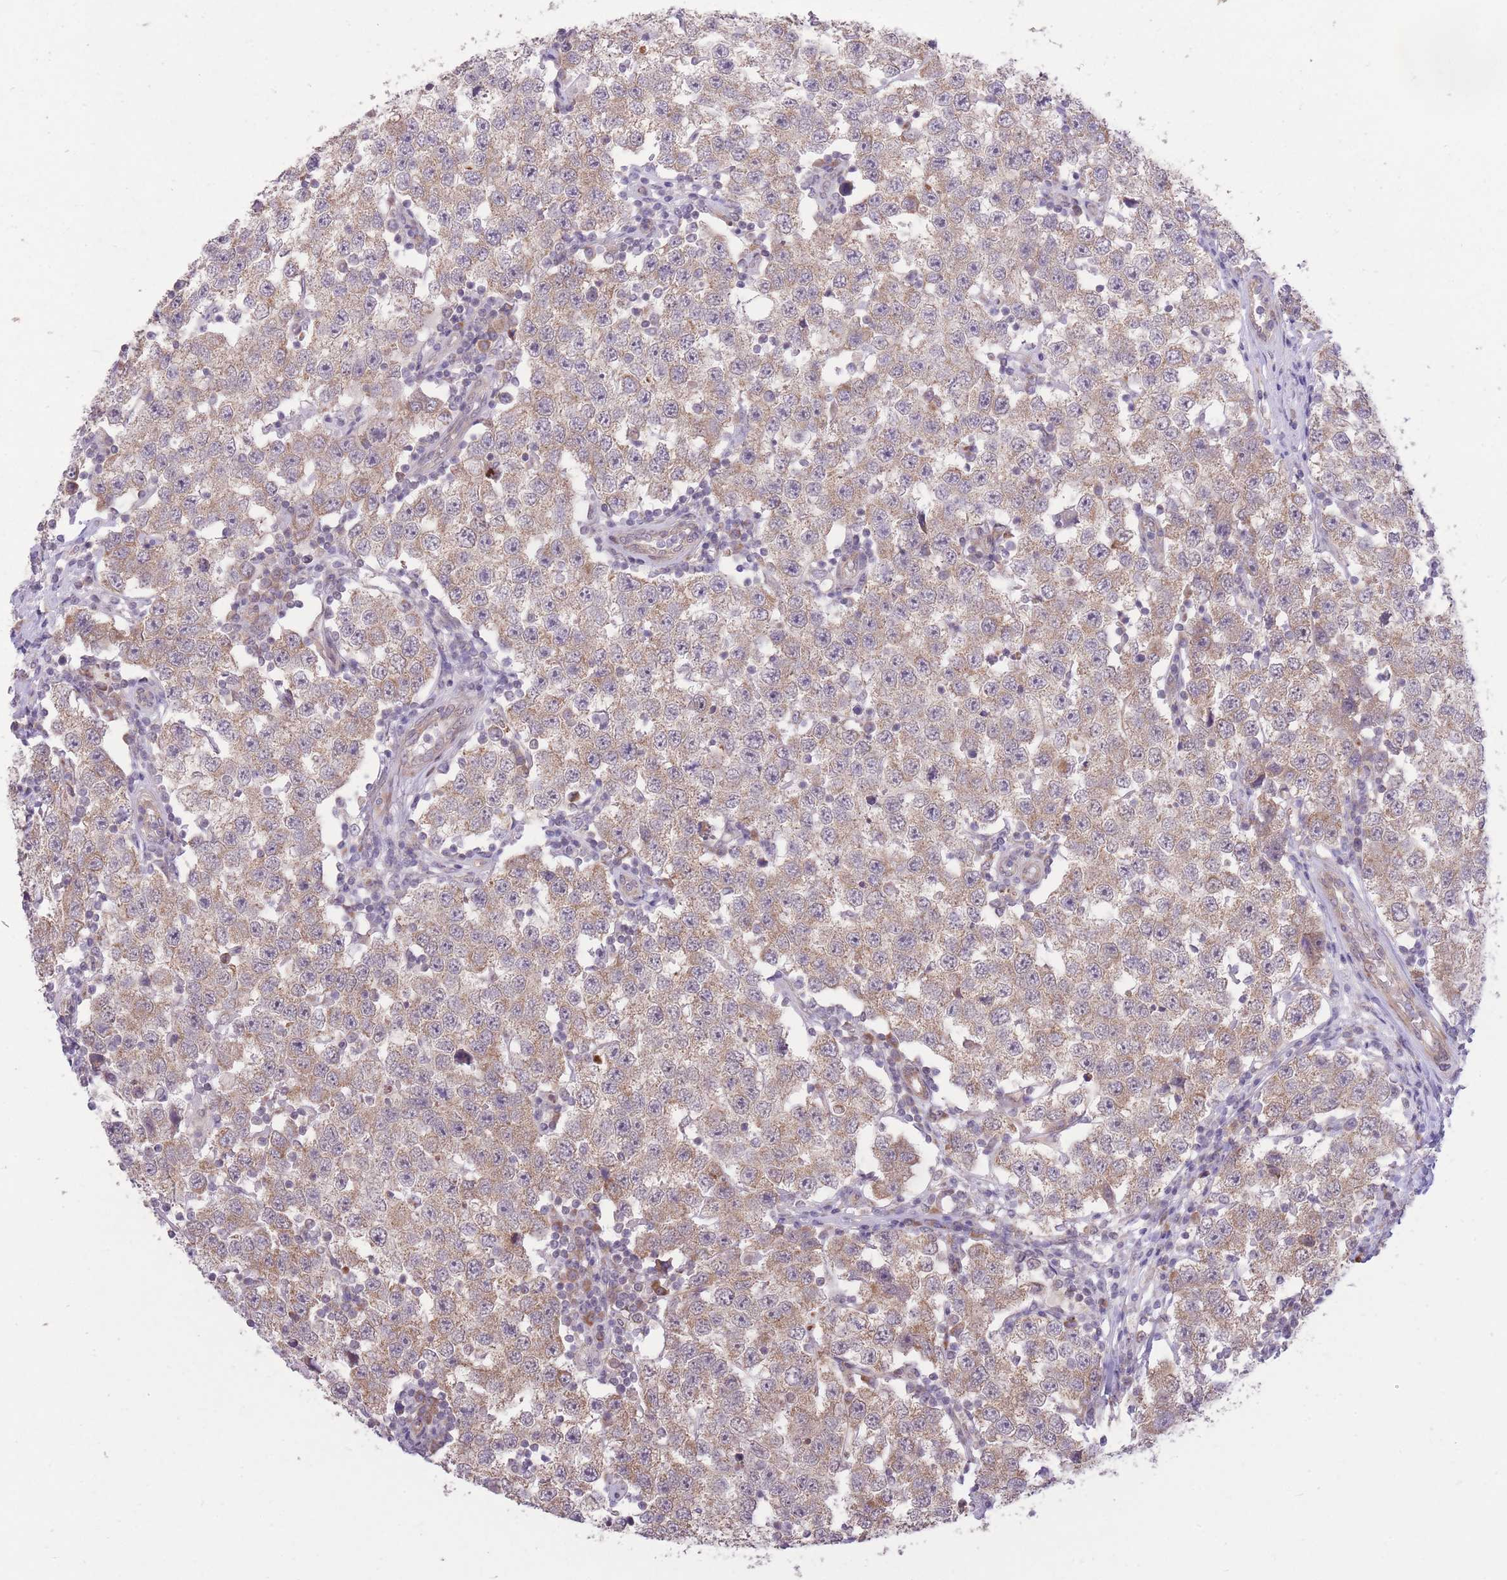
{"staining": {"intensity": "weak", "quantity": ">75%", "location": "cytoplasmic/membranous"}, "tissue": "testis cancer", "cell_type": "Tumor cells", "image_type": "cancer", "snomed": [{"axis": "morphology", "description": "Seminoma, NOS"}, {"axis": "topography", "description": "Testis"}], "caption": "A high-resolution micrograph shows IHC staining of seminoma (testis), which demonstrates weak cytoplasmic/membranous expression in about >75% of tumor cells.", "gene": "ELOA2", "patient": {"sex": "male", "age": 34}}